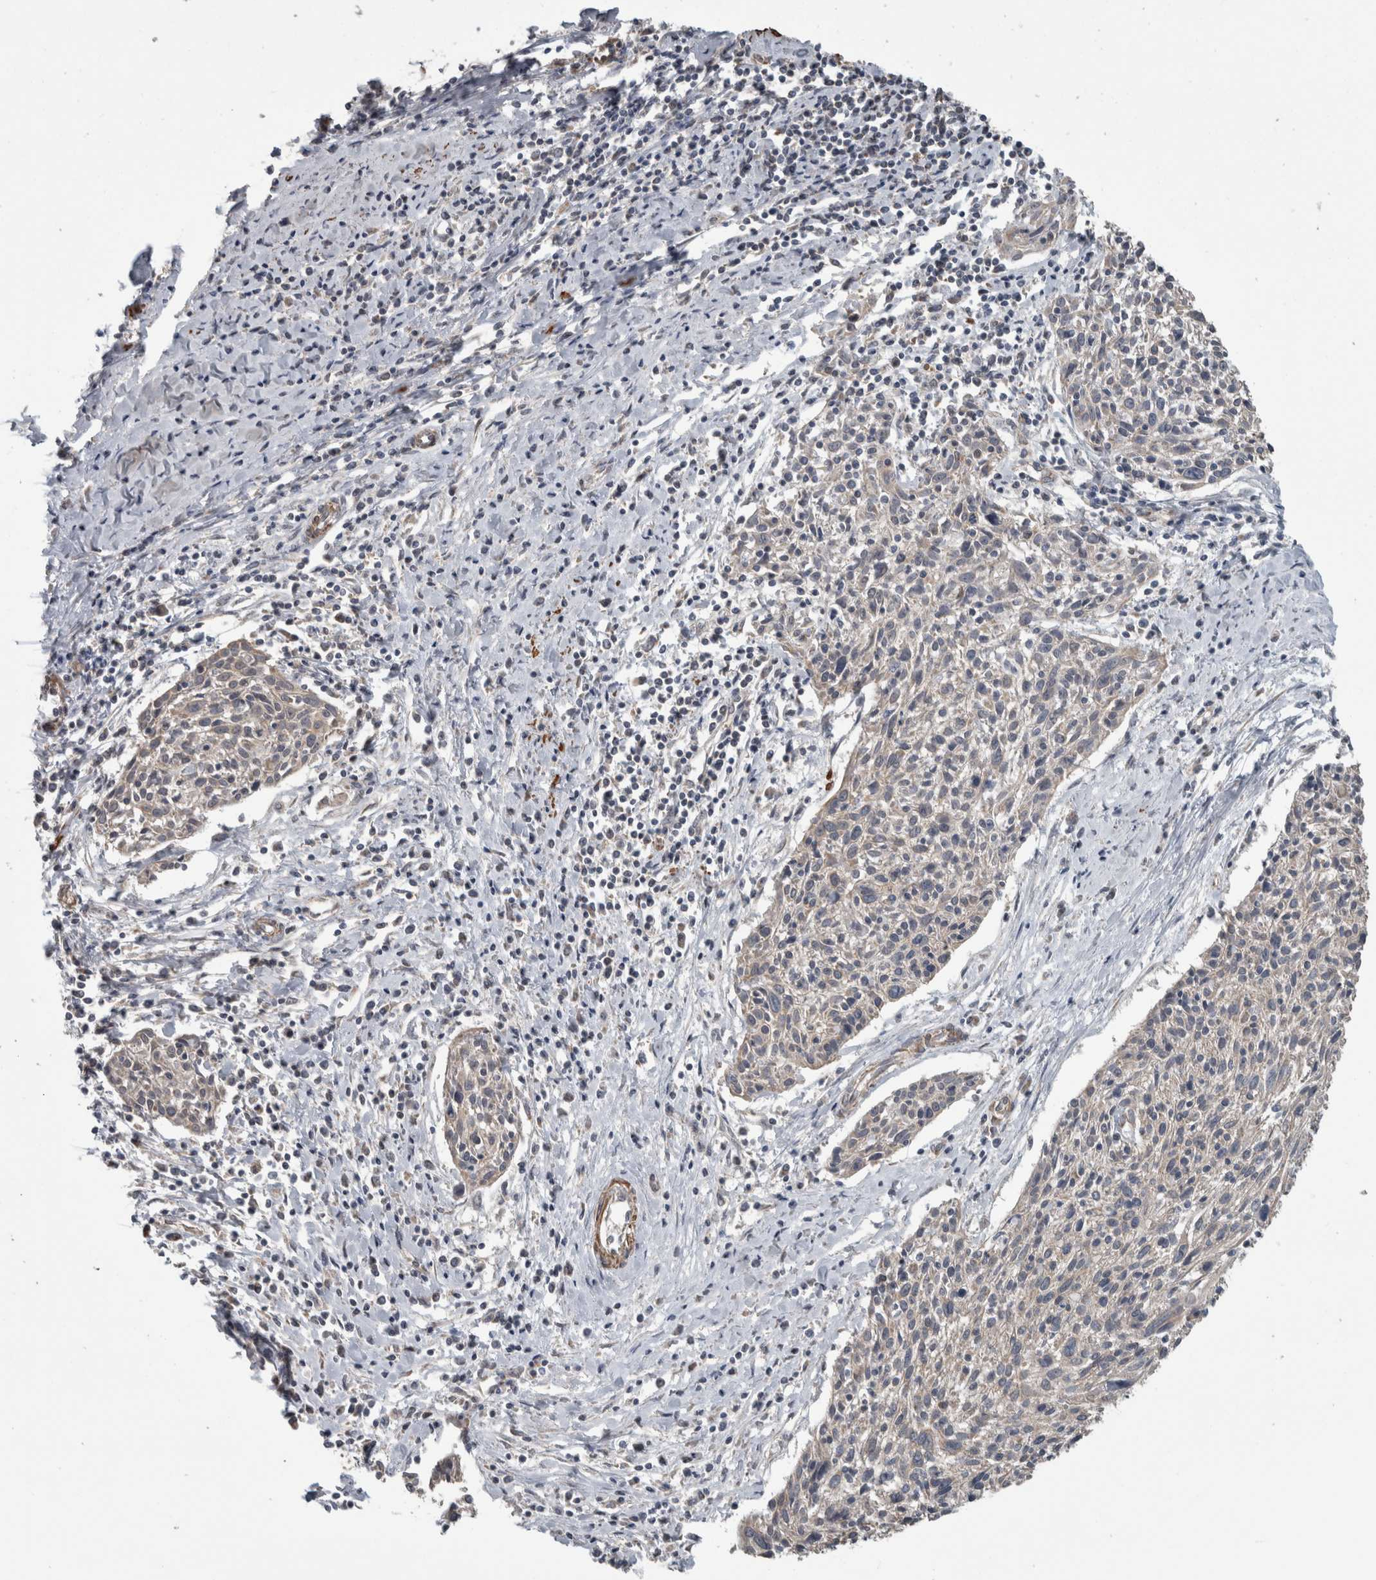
{"staining": {"intensity": "weak", "quantity": "25%-75%", "location": "cytoplasmic/membranous"}, "tissue": "cervical cancer", "cell_type": "Tumor cells", "image_type": "cancer", "snomed": [{"axis": "morphology", "description": "Squamous cell carcinoma, NOS"}, {"axis": "topography", "description": "Cervix"}], "caption": "Cervical squamous cell carcinoma stained for a protein (brown) exhibits weak cytoplasmic/membranous positive expression in about 25%-75% of tumor cells.", "gene": "ARMC1", "patient": {"sex": "female", "age": 51}}